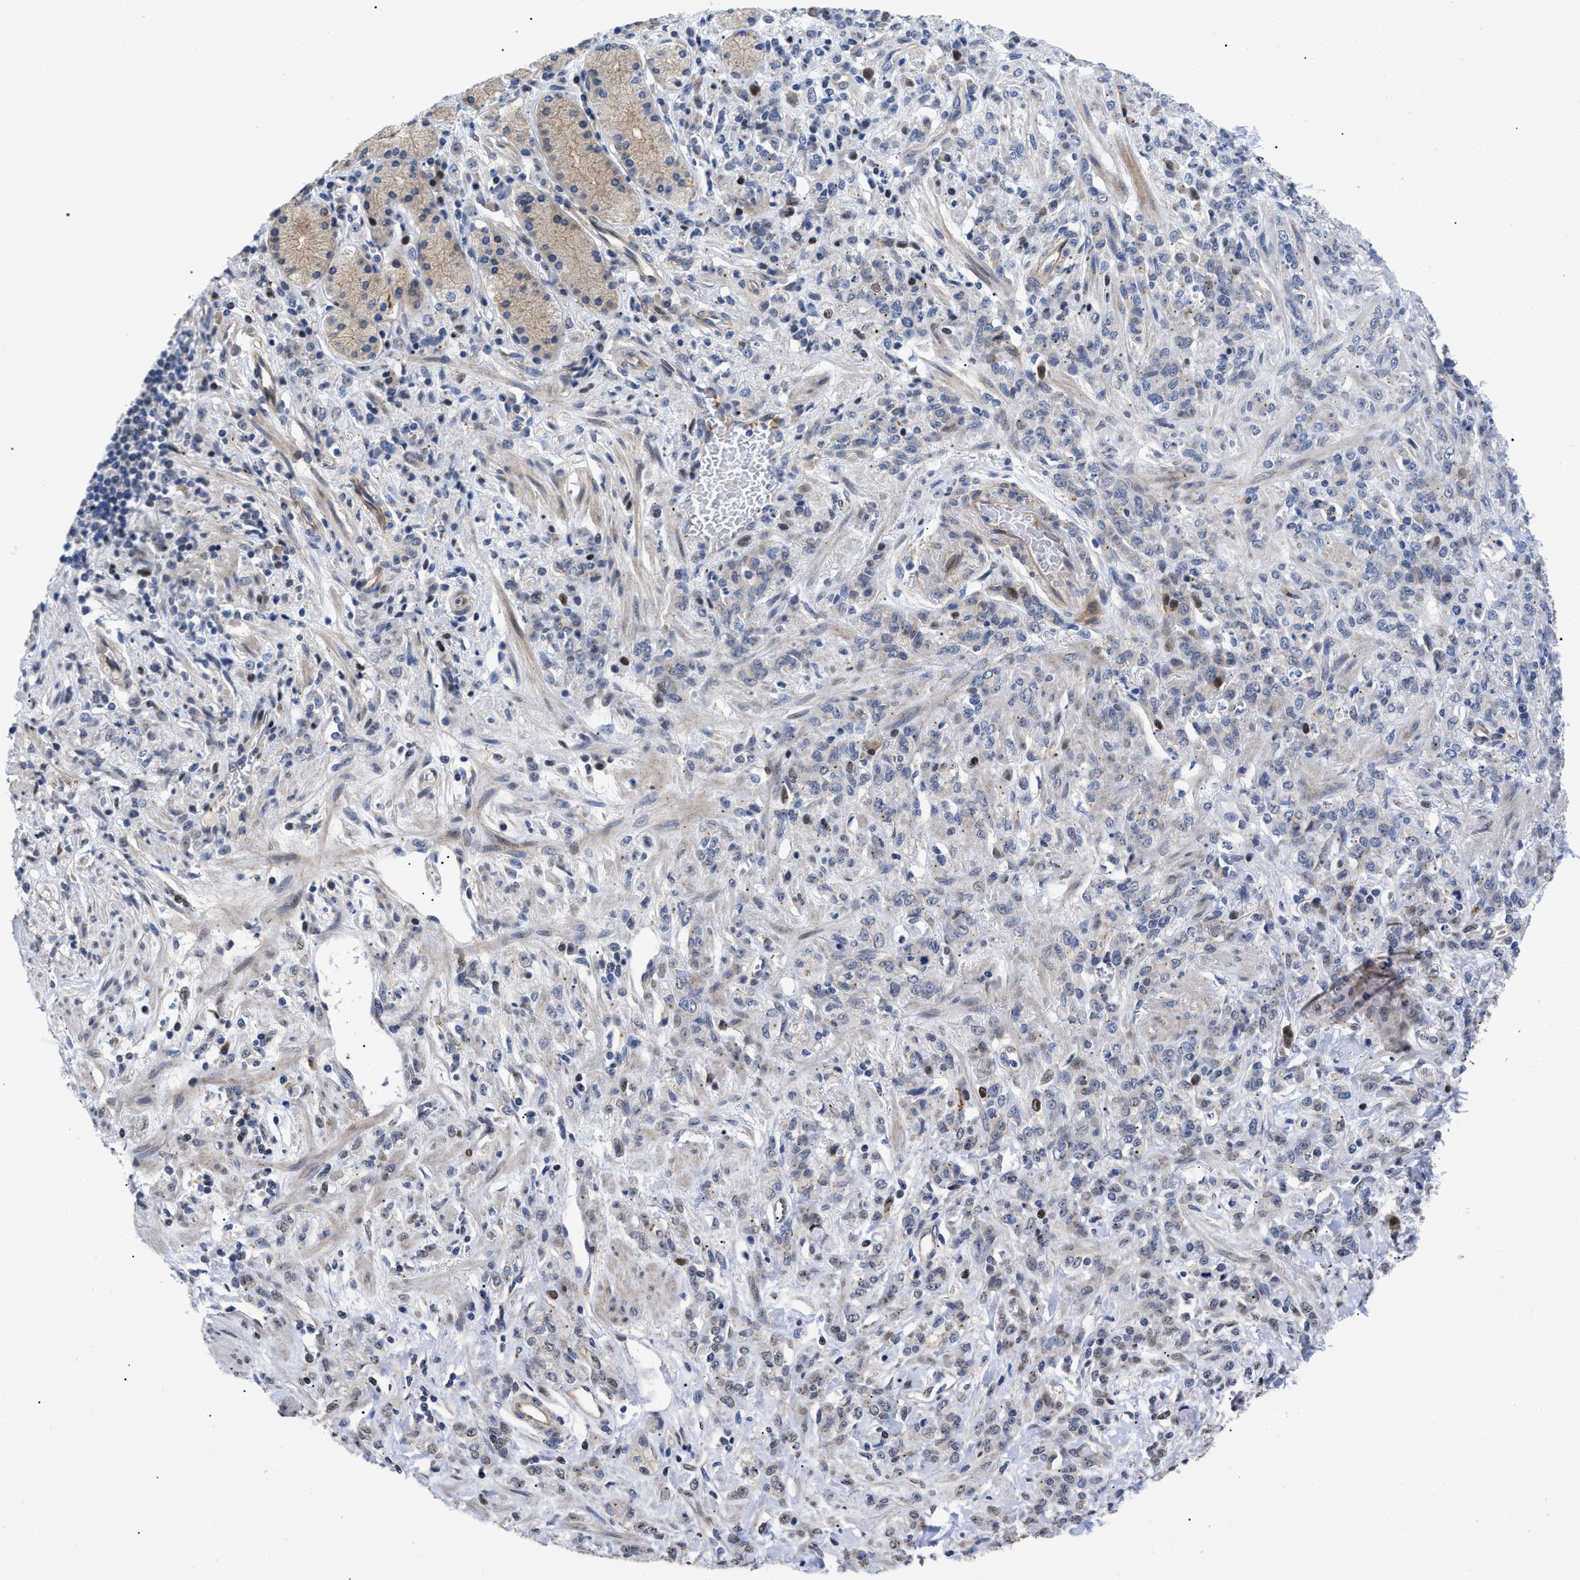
{"staining": {"intensity": "negative", "quantity": "none", "location": "none"}, "tissue": "stomach cancer", "cell_type": "Tumor cells", "image_type": "cancer", "snomed": [{"axis": "morphology", "description": "Normal tissue, NOS"}, {"axis": "morphology", "description": "Adenocarcinoma, NOS"}, {"axis": "topography", "description": "Stomach"}], "caption": "DAB immunohistochemical staining of stomach cancer (adenocarcinoma) shows no significant expression in tumor cells.", "gene": "SFXN5", "patient": {"sex": "male", "age": 82}}